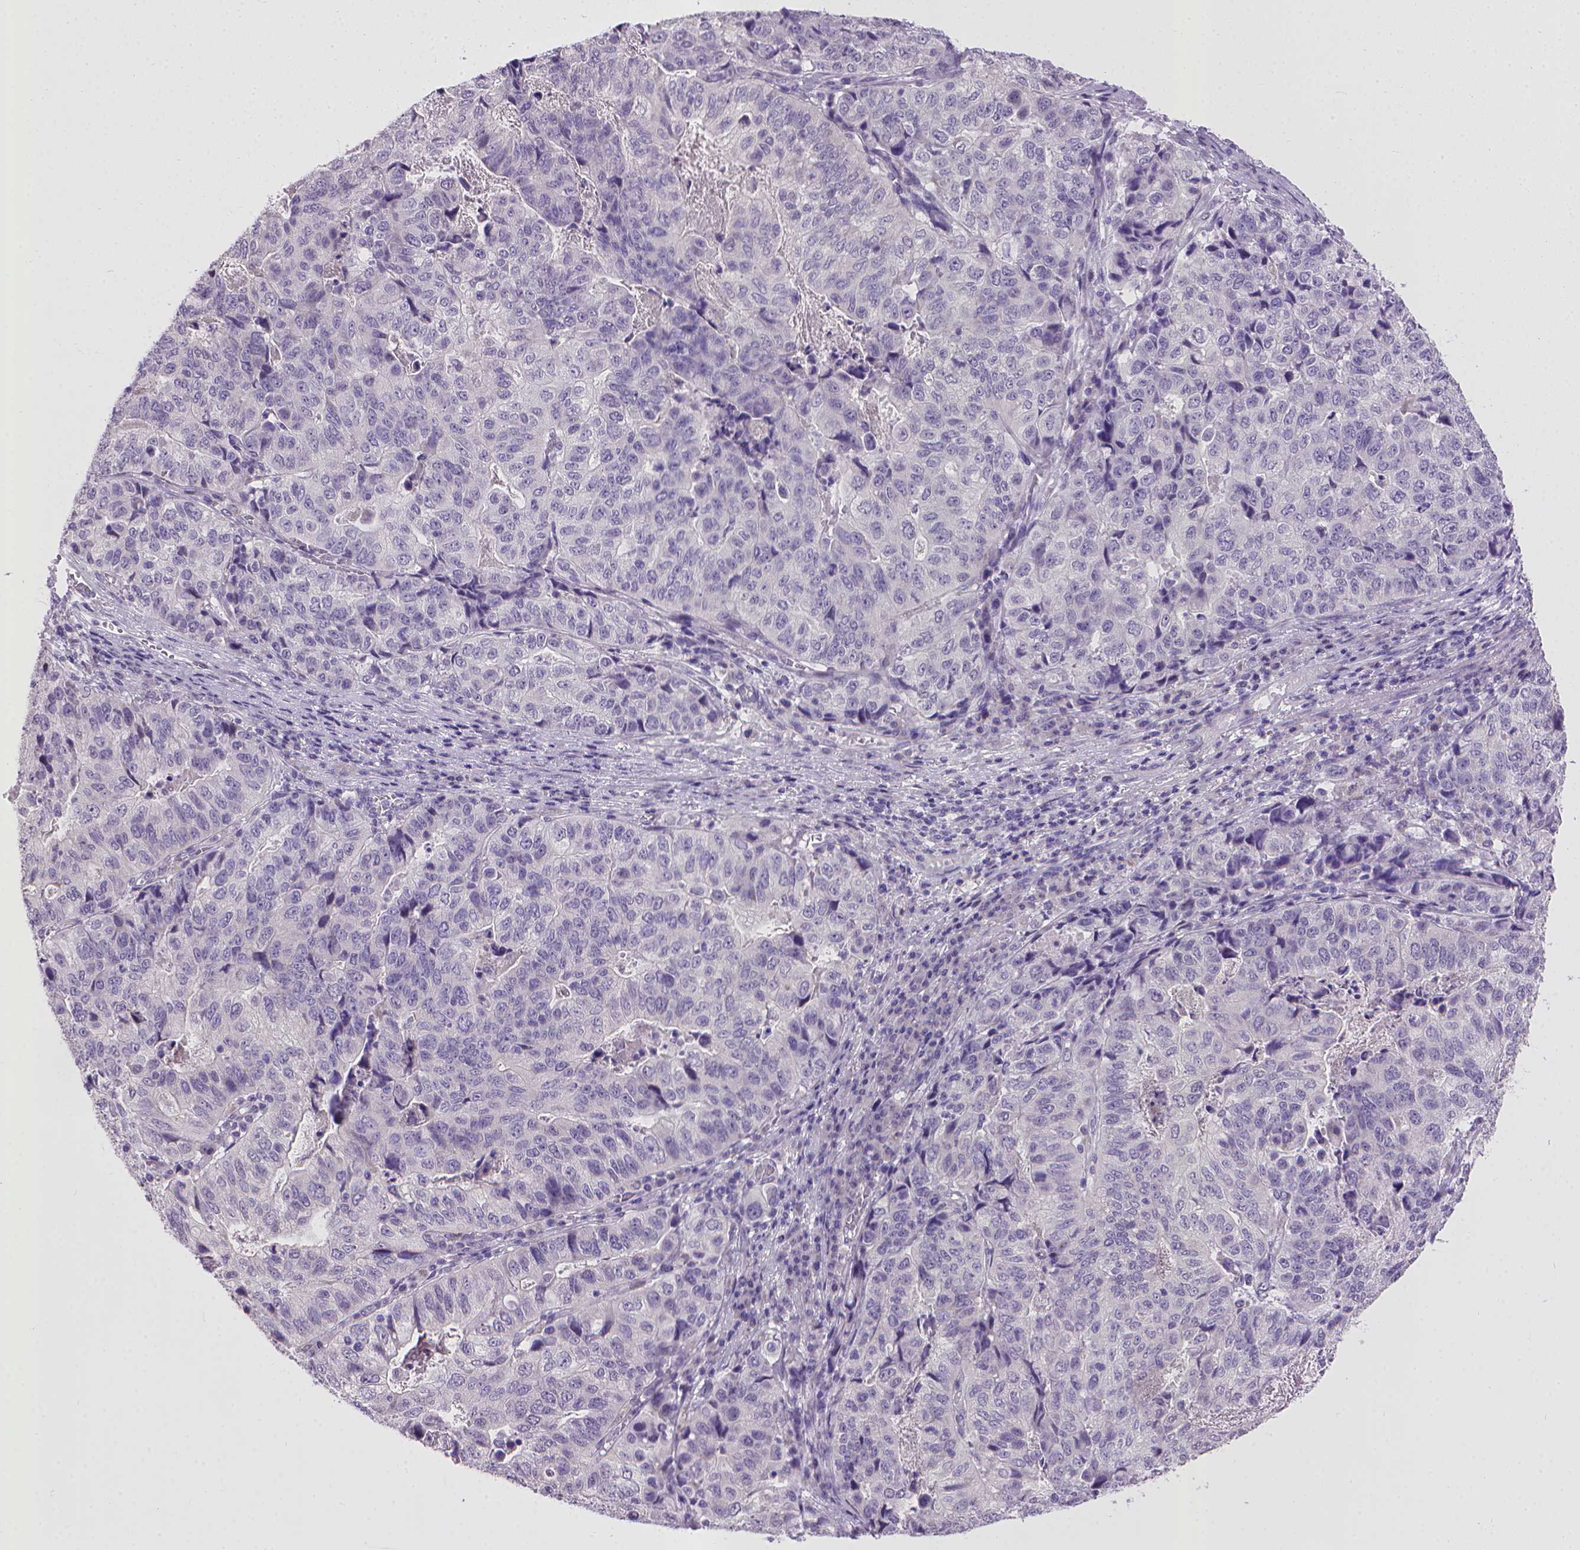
{"staining": {"intensity": "negative", "quantity": "none", "location": "none"}, "tissue": "stomach cancer", "cell_type": "Tumor cells", "image_type": "cancer", "snomed": [{"axis": "morphology", "description": "Adenocarcinoma, NOS"}, {"axis": "topography", "description": "Stomach, upper"}], "caption": "Tumor cells show no significant protein positivity in adenocarcinoma (stomach).", "gene": "KMO", "patient": {"sex": "female", "age": 67}}